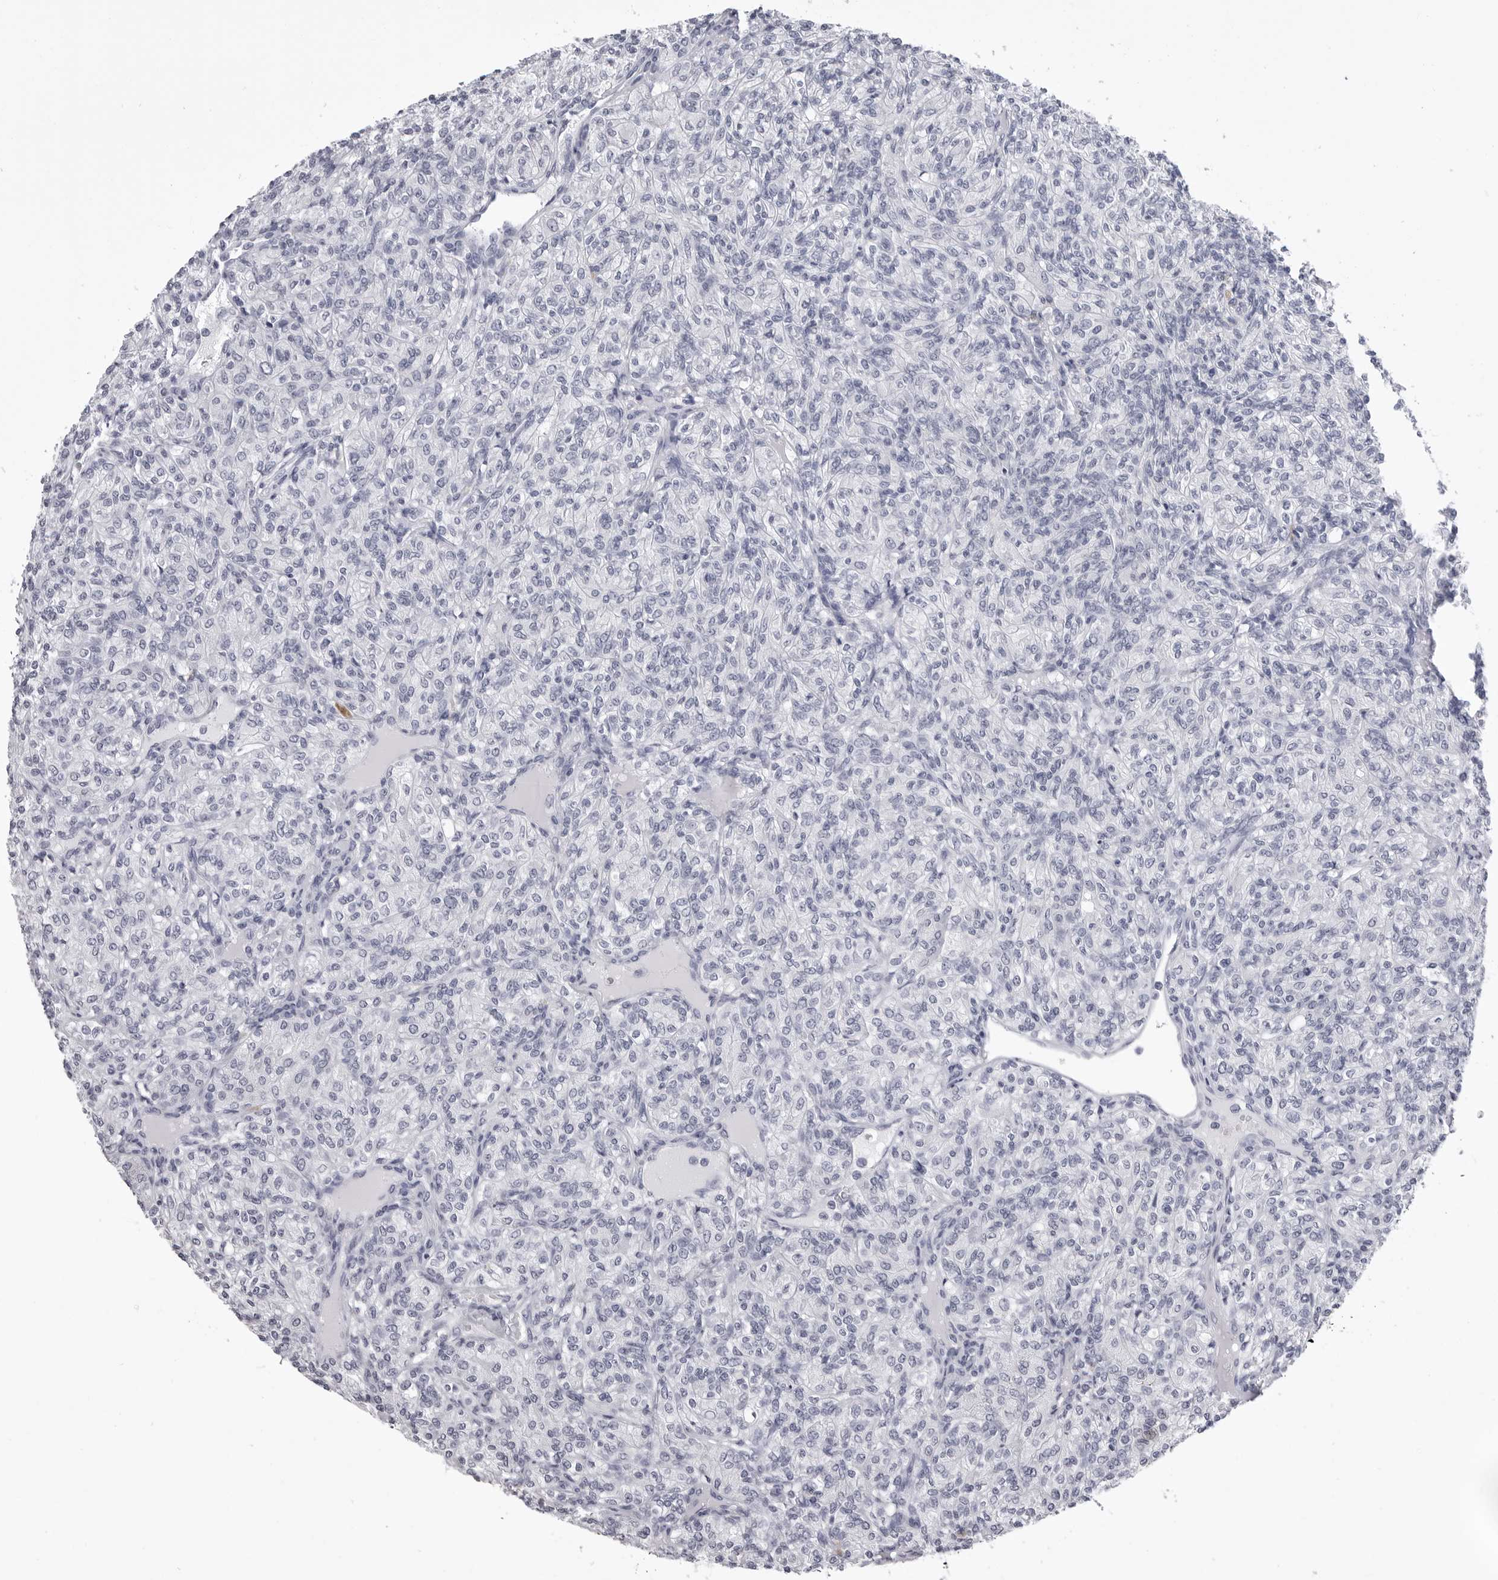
{"staining": {"intensity": "negative", "quantity": "none", "location": "none"}, "tissue": "renal cancer", "cell_type": "Tumor cells", "image_type": "cancer", "snomed": [{"axis": "morphology", "description": "Adenocarcinoma, NOS"}, {"axis": "topography", "description": "Kidney"}], "caption": "High power microscopy image of an IHC image of renal adenocarcinoma, revealing no significant positivity in tumor cells.", "gene": "LGALS4", "patient": {"sex": "male", "age": 77}}